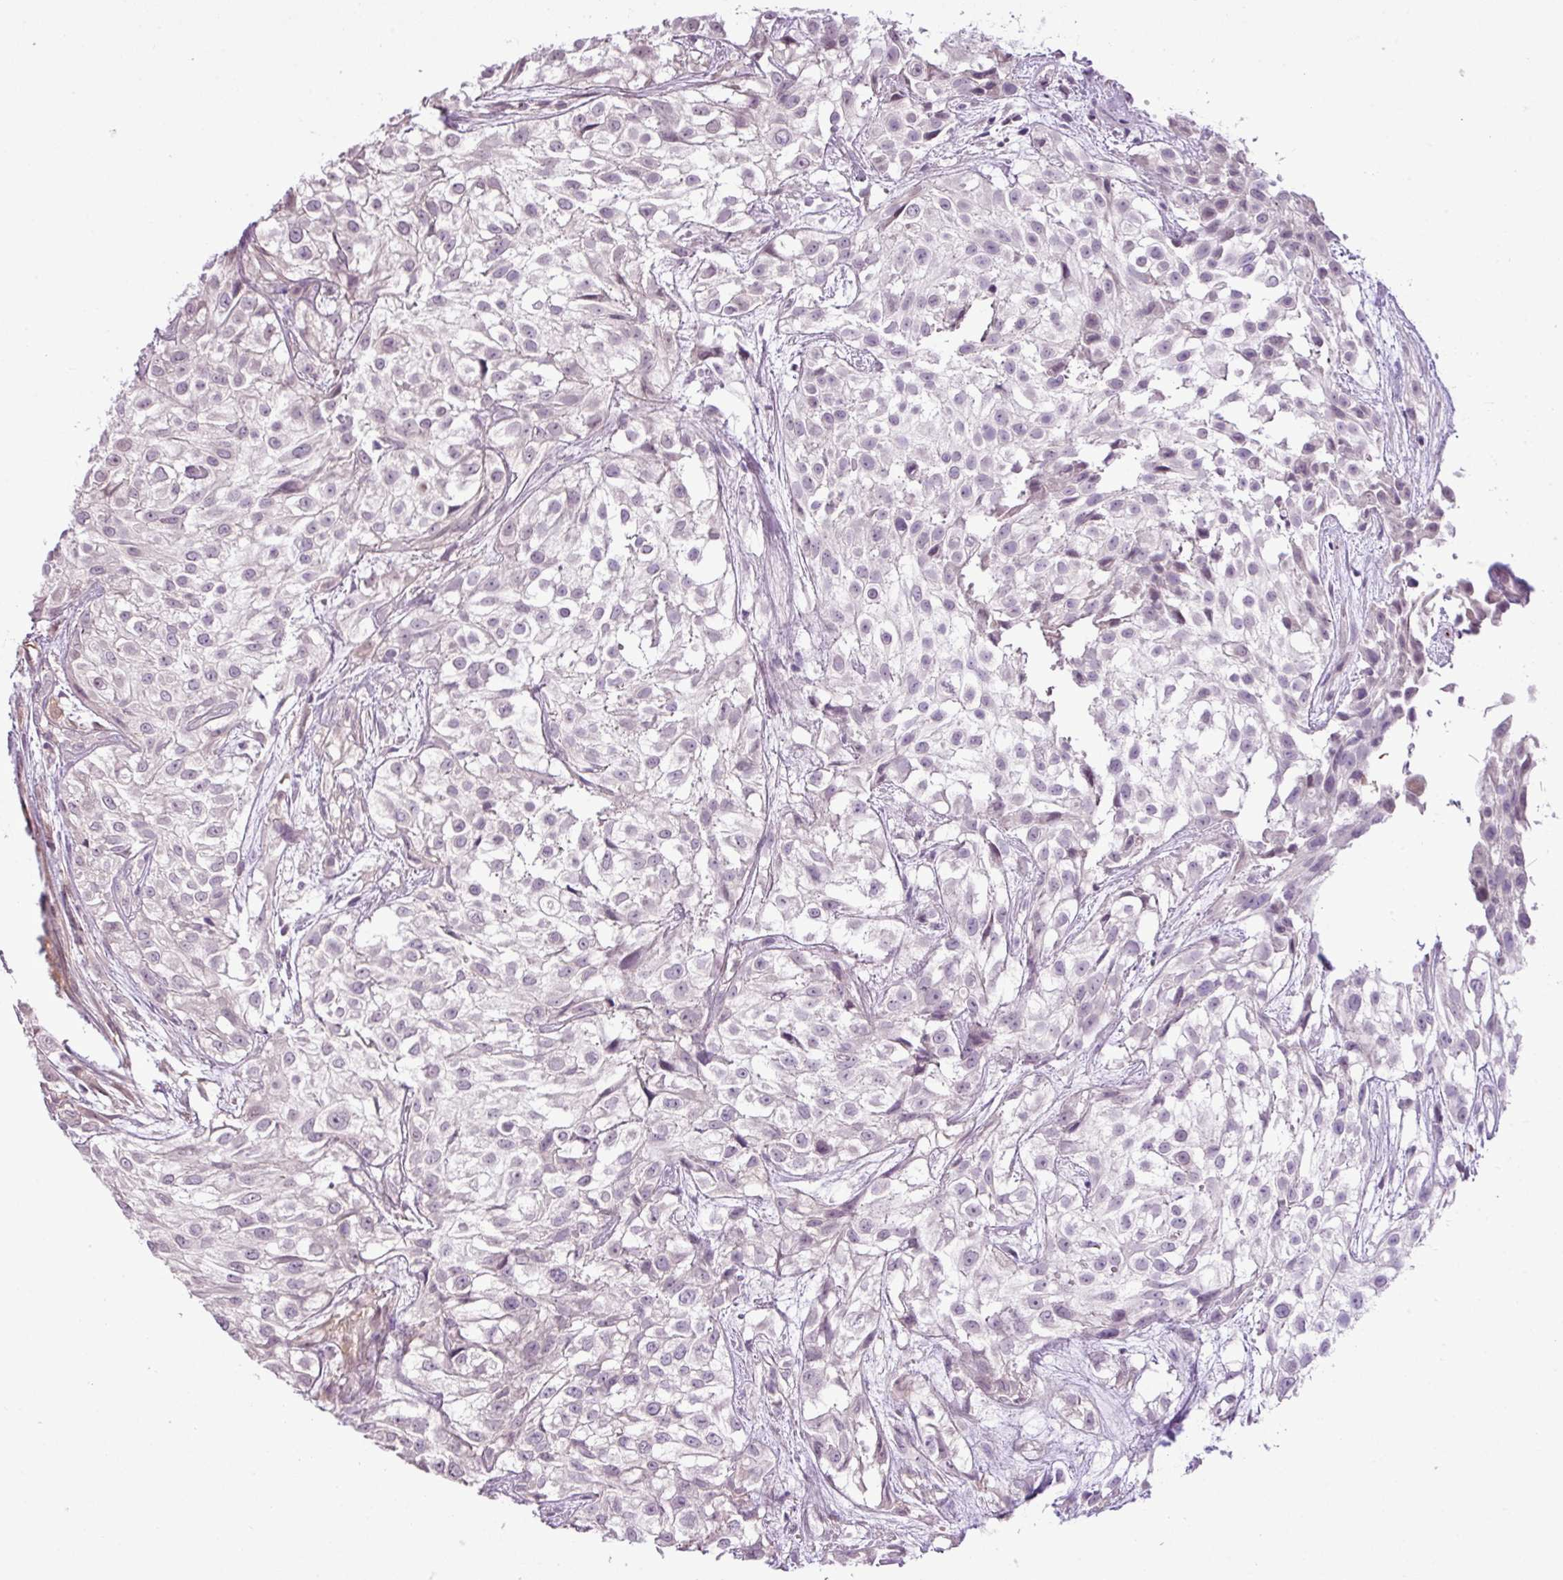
{"staining": {"intensity": "negative", "quantity": "none", "location": "none"}, "tissue": "urothelial cancer", "cell_type": "Tumor cells", "image_type": "cancer", "snomed": [{"axis": "morphology", "description": "Urothelial carcinoma, High grade"}, {"axis": "topography", "description": "Urinary bladder"}], "caption": "The immunohistochemistry photomicrograph has no significant positivity in tumor cells of urothelial carcinoma (high-grade) tissue. (Brightfield microscopy of DAB (3,3'-diaminobenzidine) IHC at high magnification).", "gene": "DNAJB13", "patient": {"sex": "male", "age": 56}}